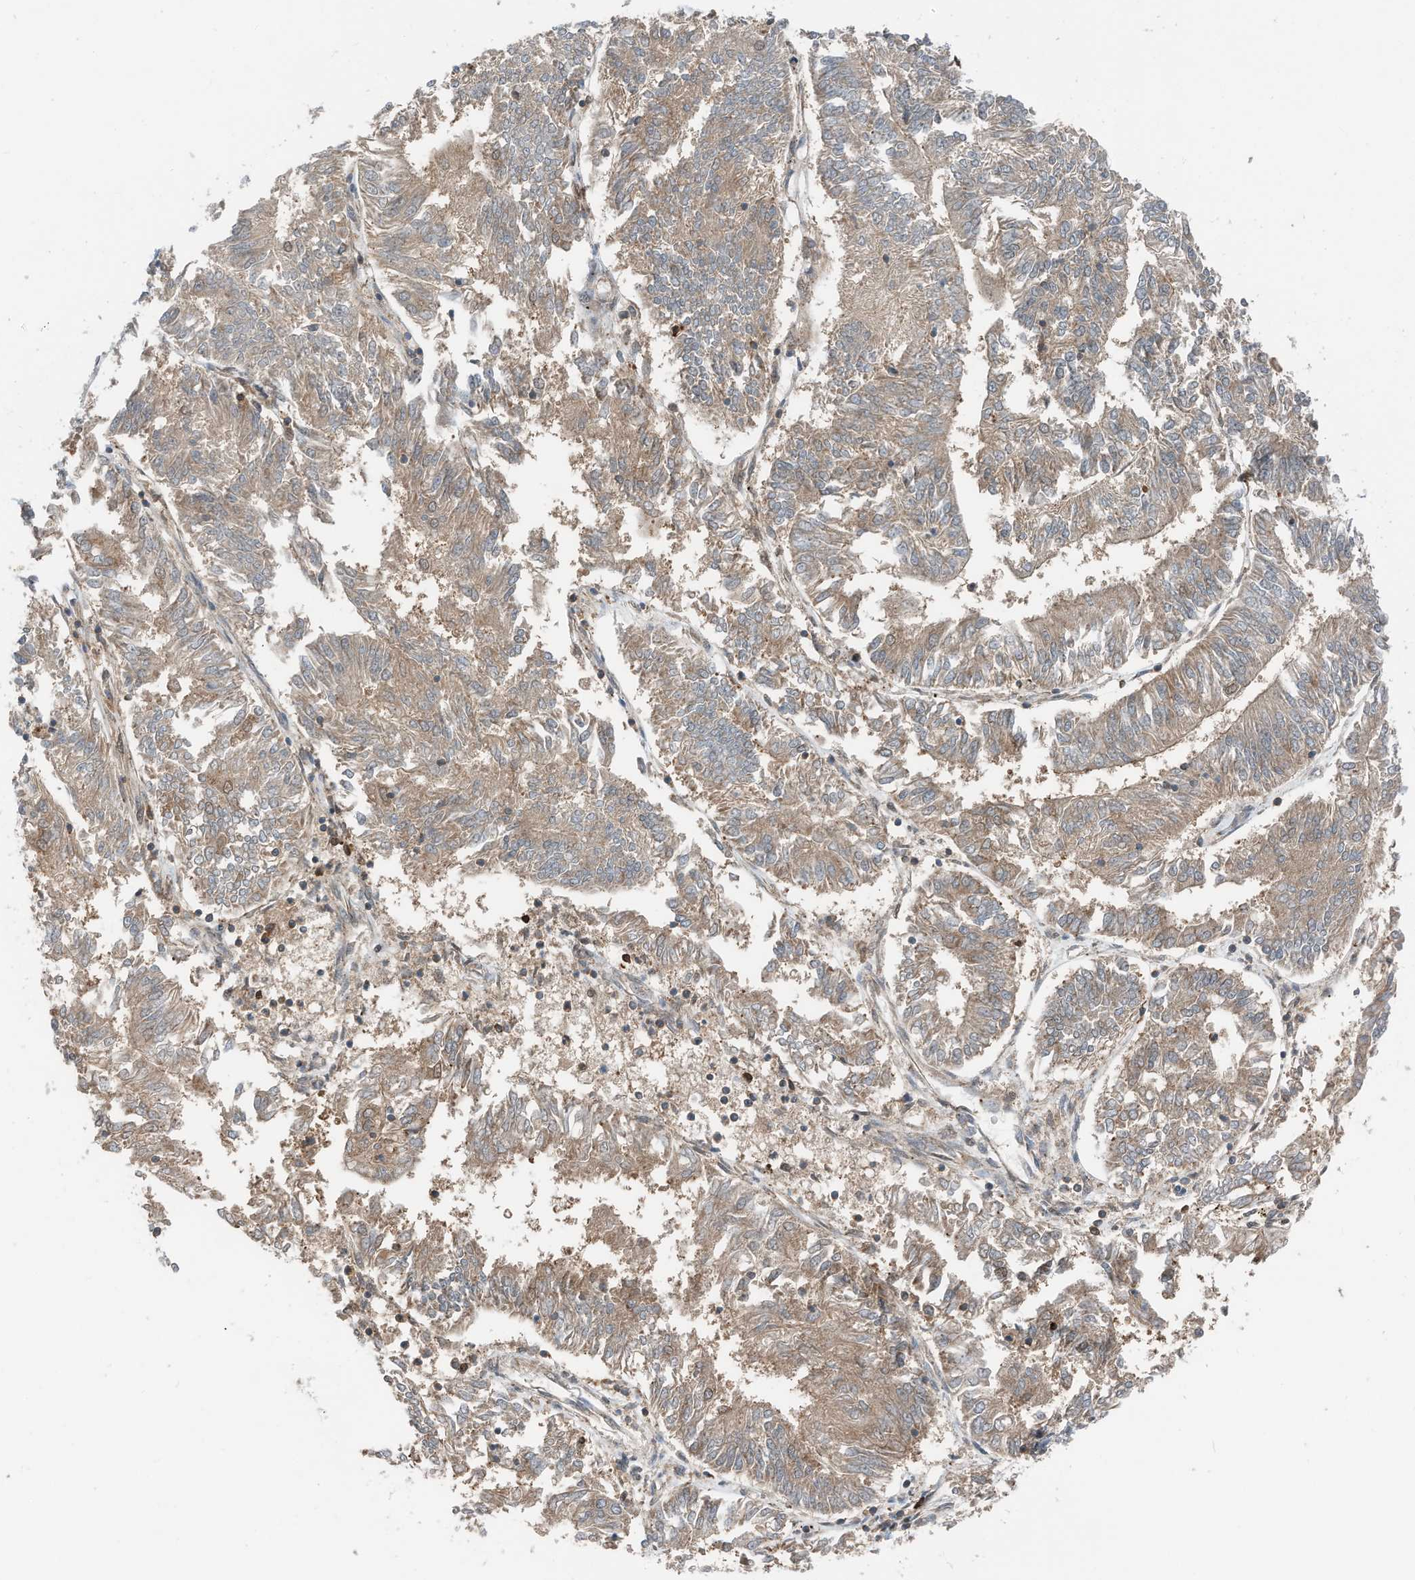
{"staining": {"intensity": "weak", "quantity": ">75%", "location": "cytoplasmic/membranous"}, "tissue": "endometrial cancer", "cell_type": "Tumor cells", "image_type": "cancer", "snomed": [{"axis": "morphology", "description": "Adenocarcinoma, NOS"}, {"axis": "topography", "description": "Endometrium"}], "caption": "Immunohistochemical staining of human adenocarcinoma (endometrial) demonstrates low levels of weak cytoplasmic/membranous protein staining in approximately >75% of tumor cells. (Stains: DAB in brown, nuclei in blue, Microscopy: brightfield microscopy at high magnification).", "gene": "RMND1", "patient": {"sex": "female", "age": 58}}